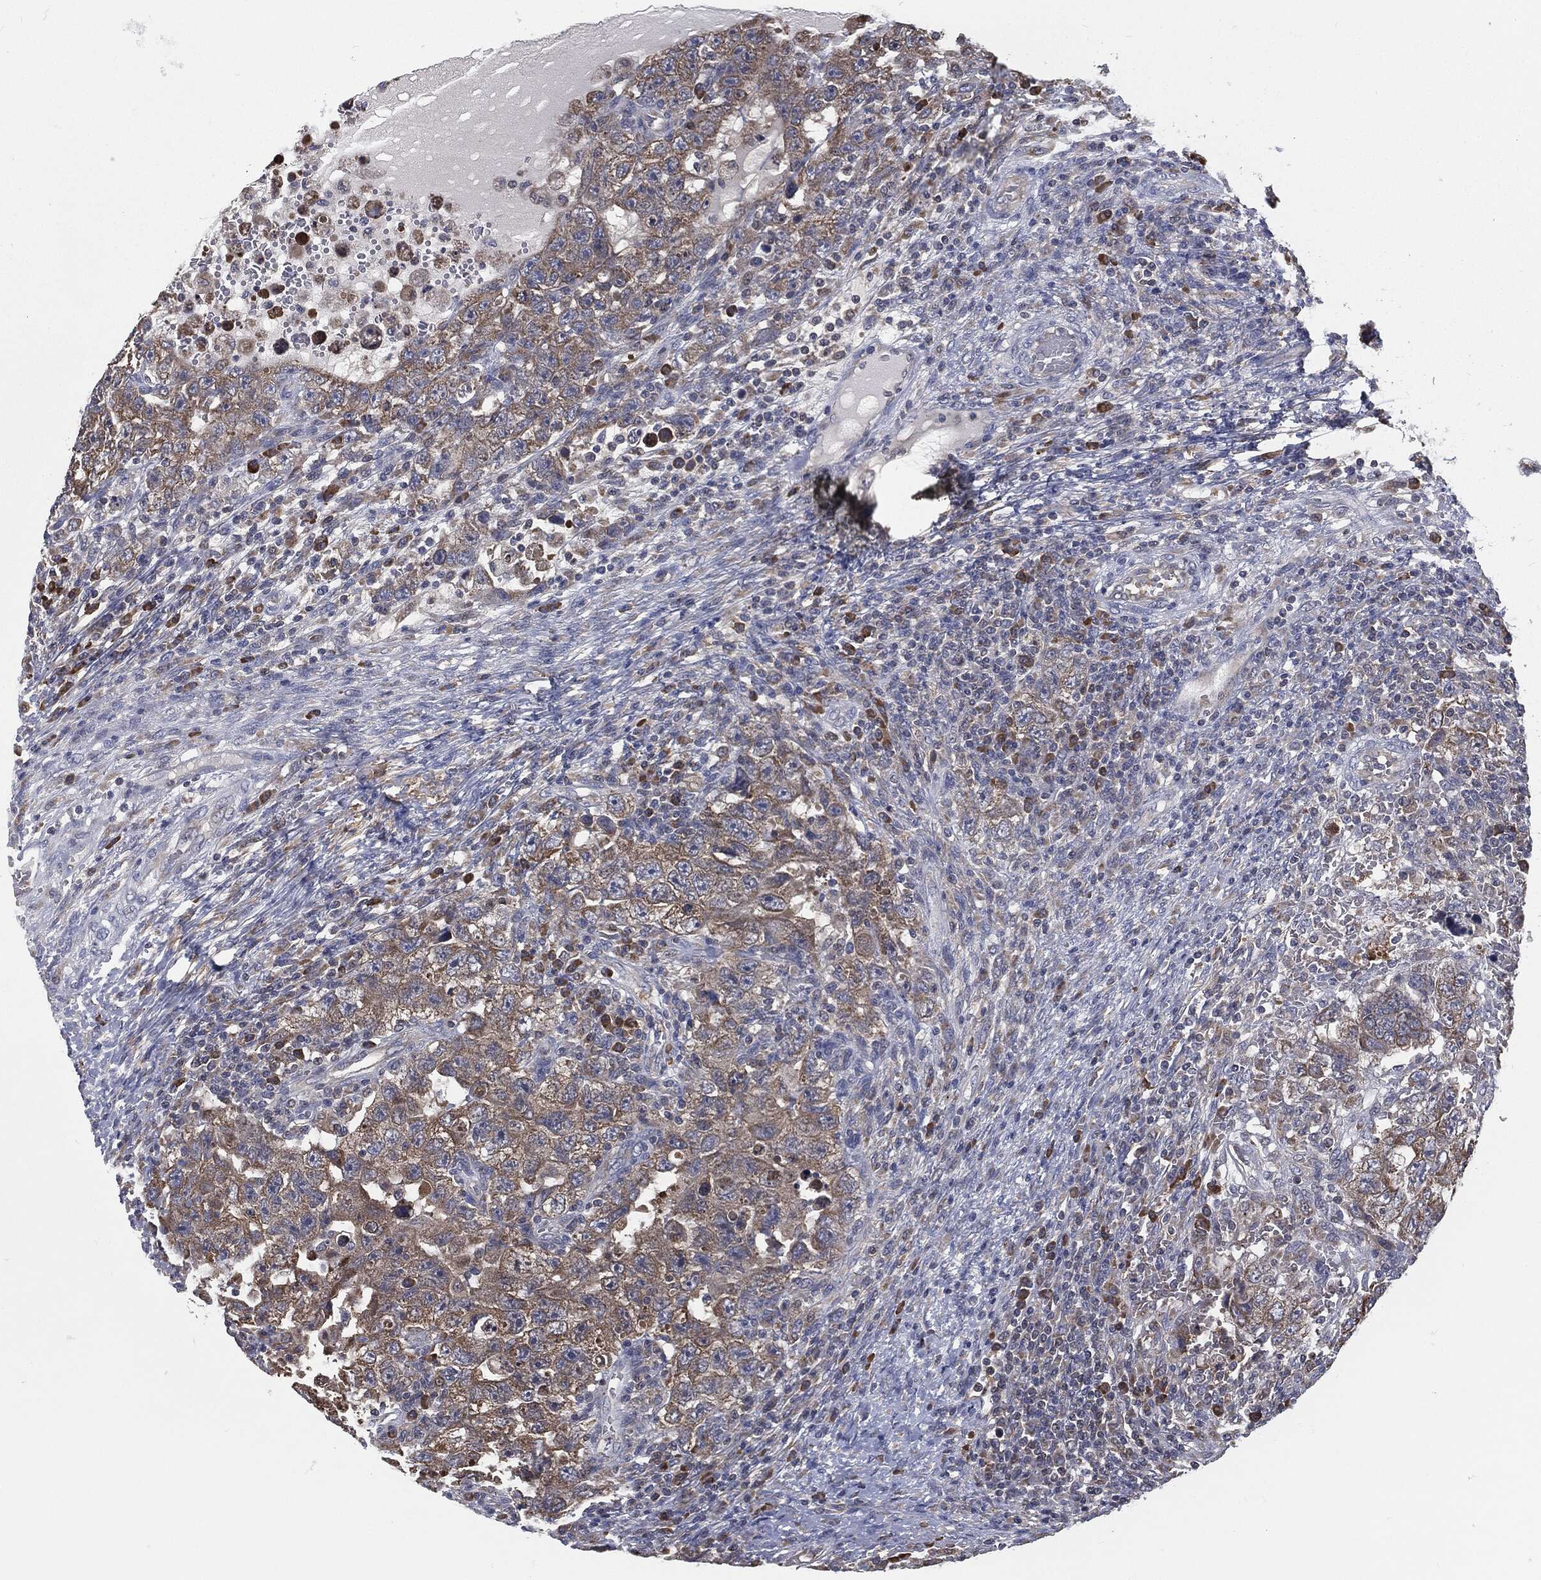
{"staining": {"intensity": "moderate", "quantity": "<25%", "location": "cytoplasmic/membranous"}, "tissue": "testis cancer", "cell_type": "Tumor cells", "image_type": "cancer", "snomed": [{"axis": "morphology", "description": "Carcinoma, Embryonal, NOS"}, {"axis": "topography", "description": "Testis"}], "caption": "IHC (DAB) staining of human embryonal carcinoma (testis) displays moderate cytoplasmic/membranous protein staining in about <25% of tumor cells.", "gene": "PRDX4", "patient": {"sex": "male", "age": 26}}